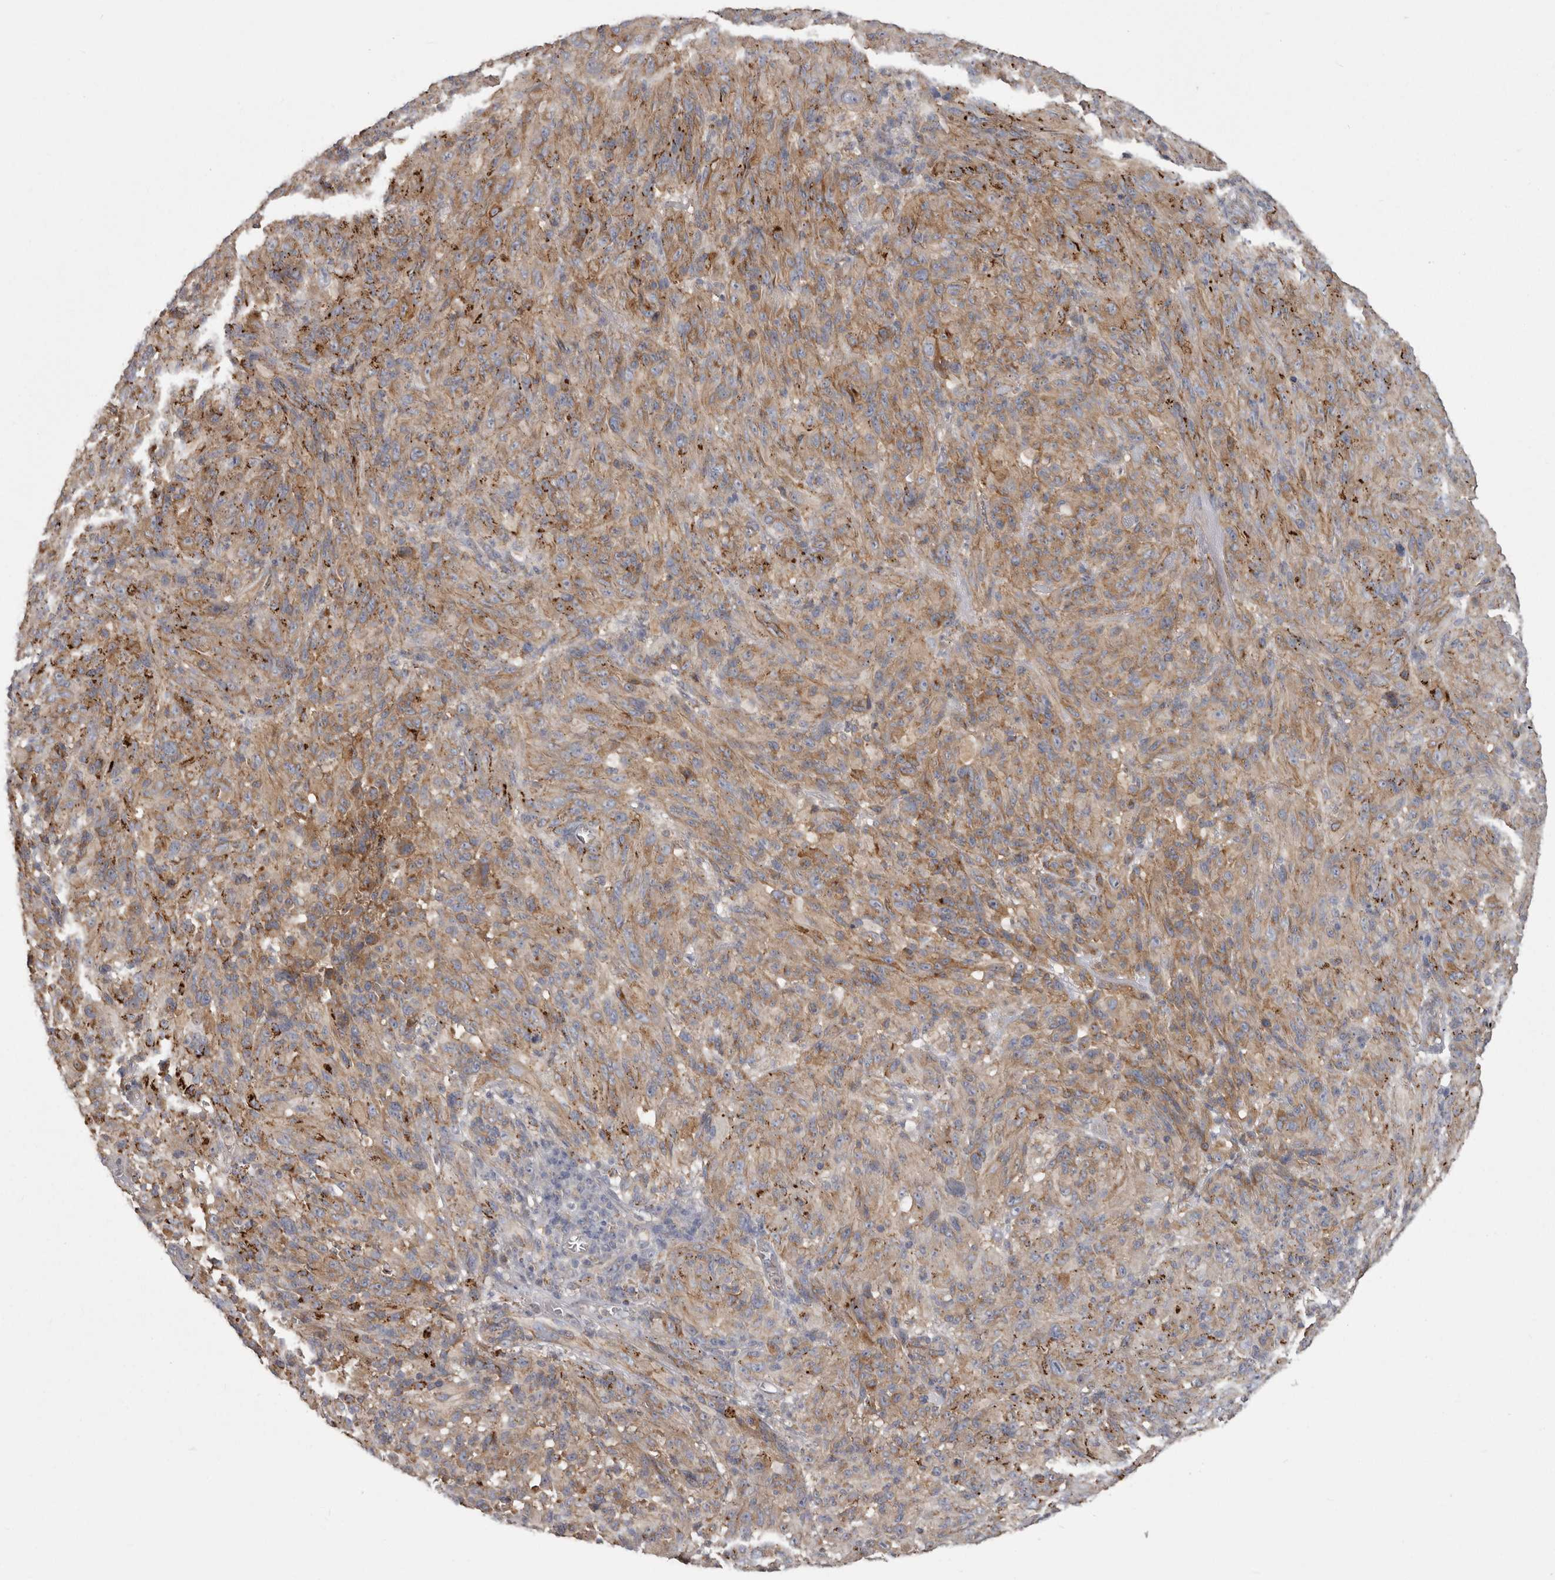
{"staining": {"intensity": "moderate", "quantity": ">75%", "location": "cytoplasmic/membranous"}, "tissue": "melanoma", "cell_type": "Tumor cells", "image_type": "cancer", "snomed": [{"axis": "morphology", "description": "Malignant melanoma, NOS"}, {"axis": "topography", "description": "Skin of head"}], "caption": "IHC staining of malignant melanoma, which reveals medium levels of moderate cytoplasmic/membranous positivity in approximately >75% of tumor cells indicating moderate cytoplasmic/membranous protein positivity. The staining was performed using DAB (brown) for protein detection and nuclei were counterstained in hematoxylin (blue).", "gene": "ENAH", "patient": {"sex": "male", "age": 96}}